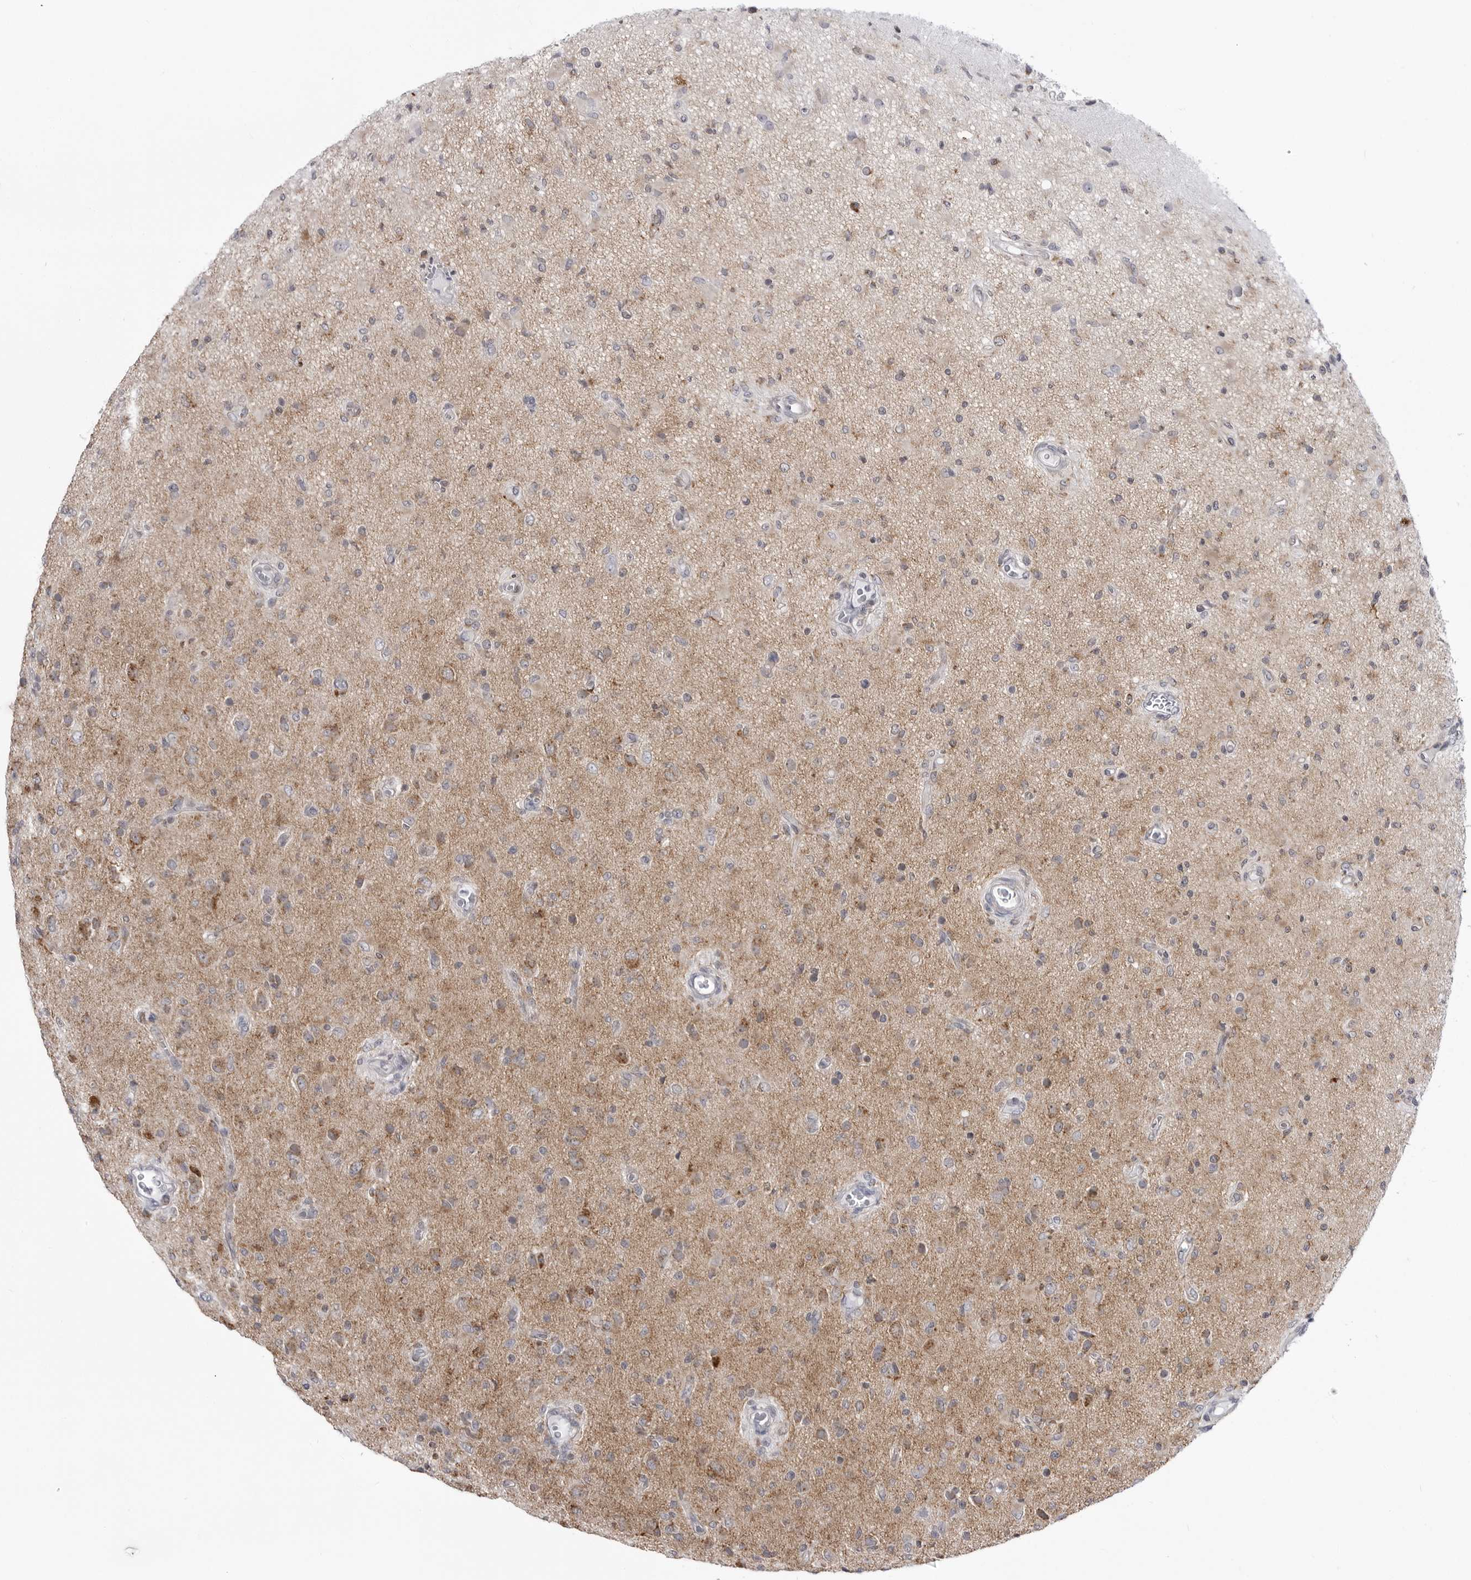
{"staining": {"intensity": "weak", "quantity": "<25%", "location": "cytoplasmic/membranous"}, "tissue": "glioma", "cell_type": "Tumor cells", "image_type": "cancer", "snomed": [{"axis": "morphology", "description": "Glioma, malignant, High grade"}, {"axis": "topography", "description": "Brain"}], "caption": "Immunohistochemical staining of human malignant high-grade glioma displays no significant positivity in tumor cells.", "gene": "FH", "patient": {"sex": "female", "age": 57}}